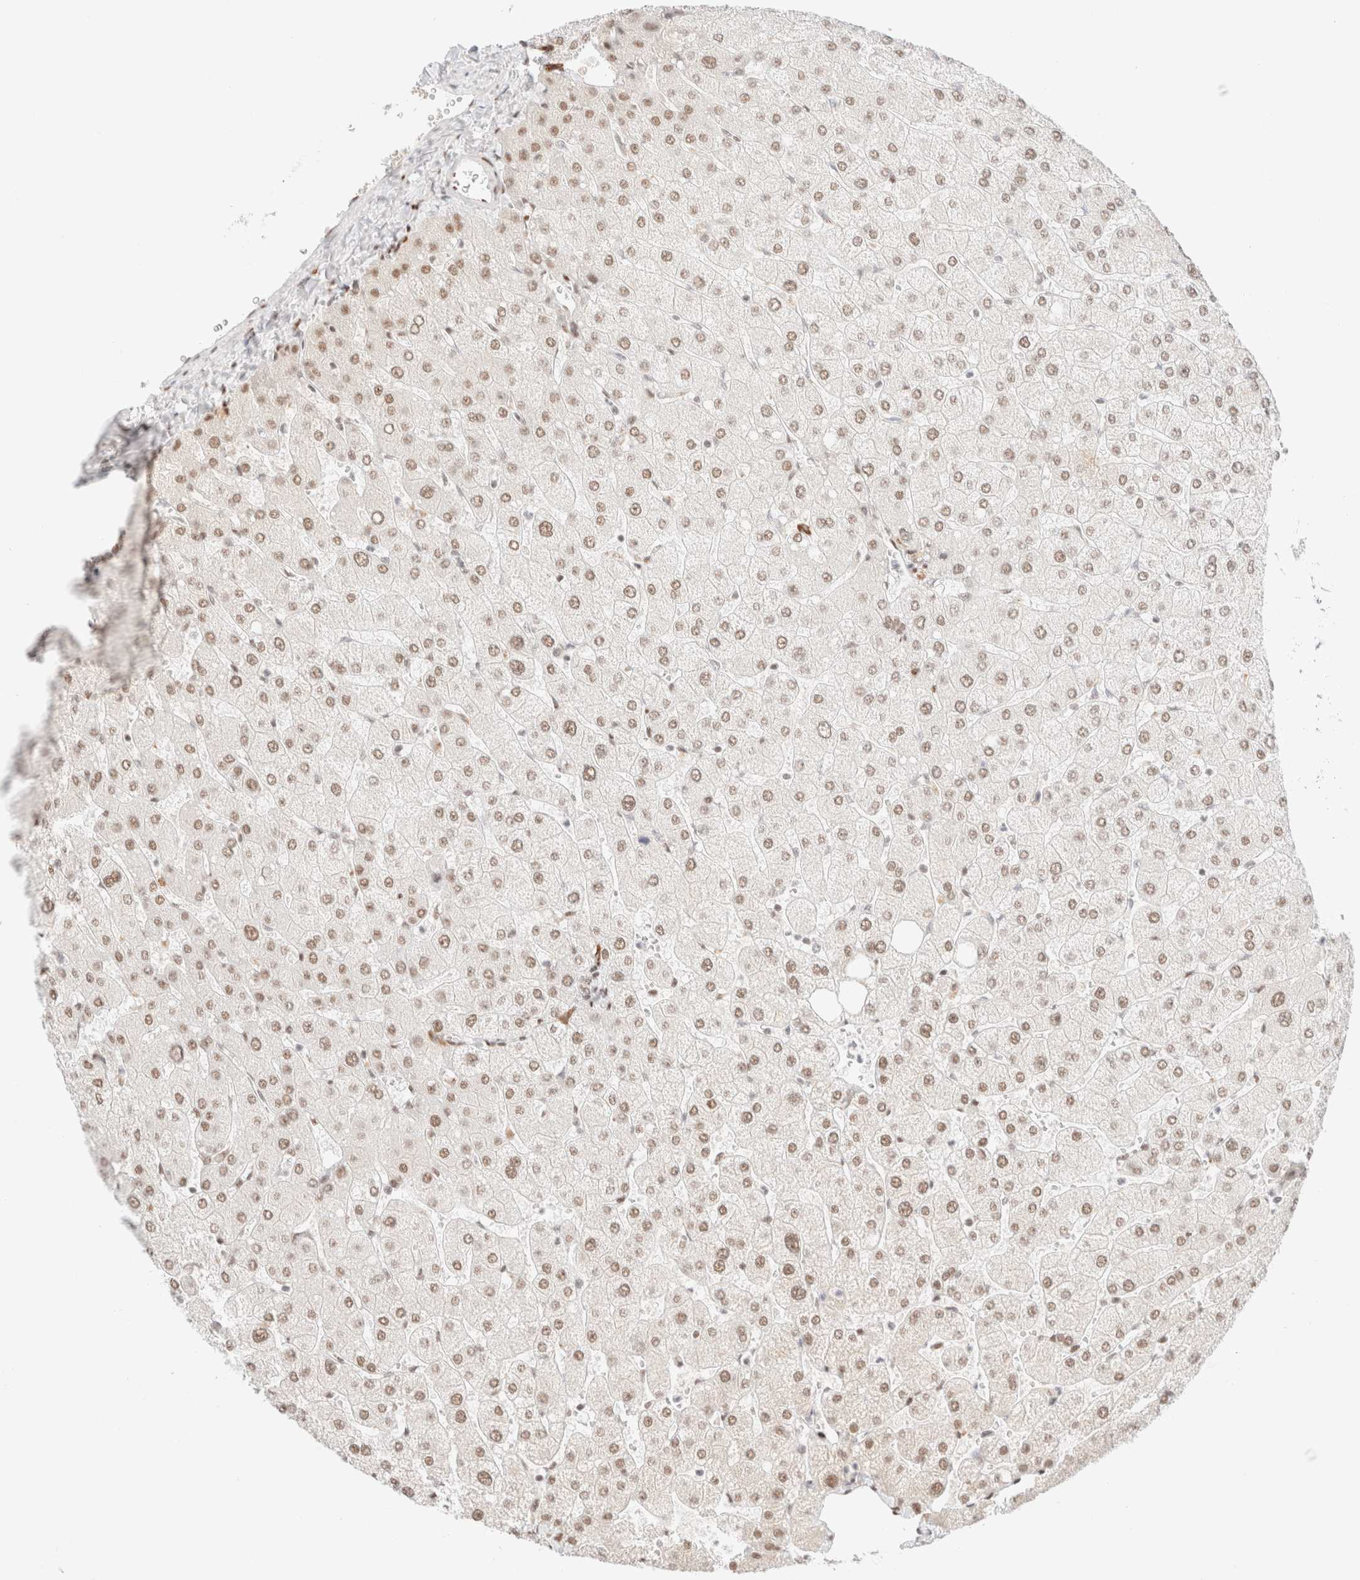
{"staining": {"intensity": "weak", "quantity": "25%-75%", "location": "nuclear"}, "tissue": "liver", "cell_type": "Cholangiocytes", "image_type": "normal", "snomed": [{"axis": "morphology", "description": "Normal tissue, NOS"}, {"axis": "topography", "description": "Liver"}], "caption": "Protein expression analysis of normal liver exhibits weak nuclear staining in about 25%-75% of cholangiocytes. (Stains: DAB in brown, nuclei in blue, Microscopy: brightfield microscopy at high magnification).", "gene": "CIC", "patient": {"sex": "male", "age": 55}}